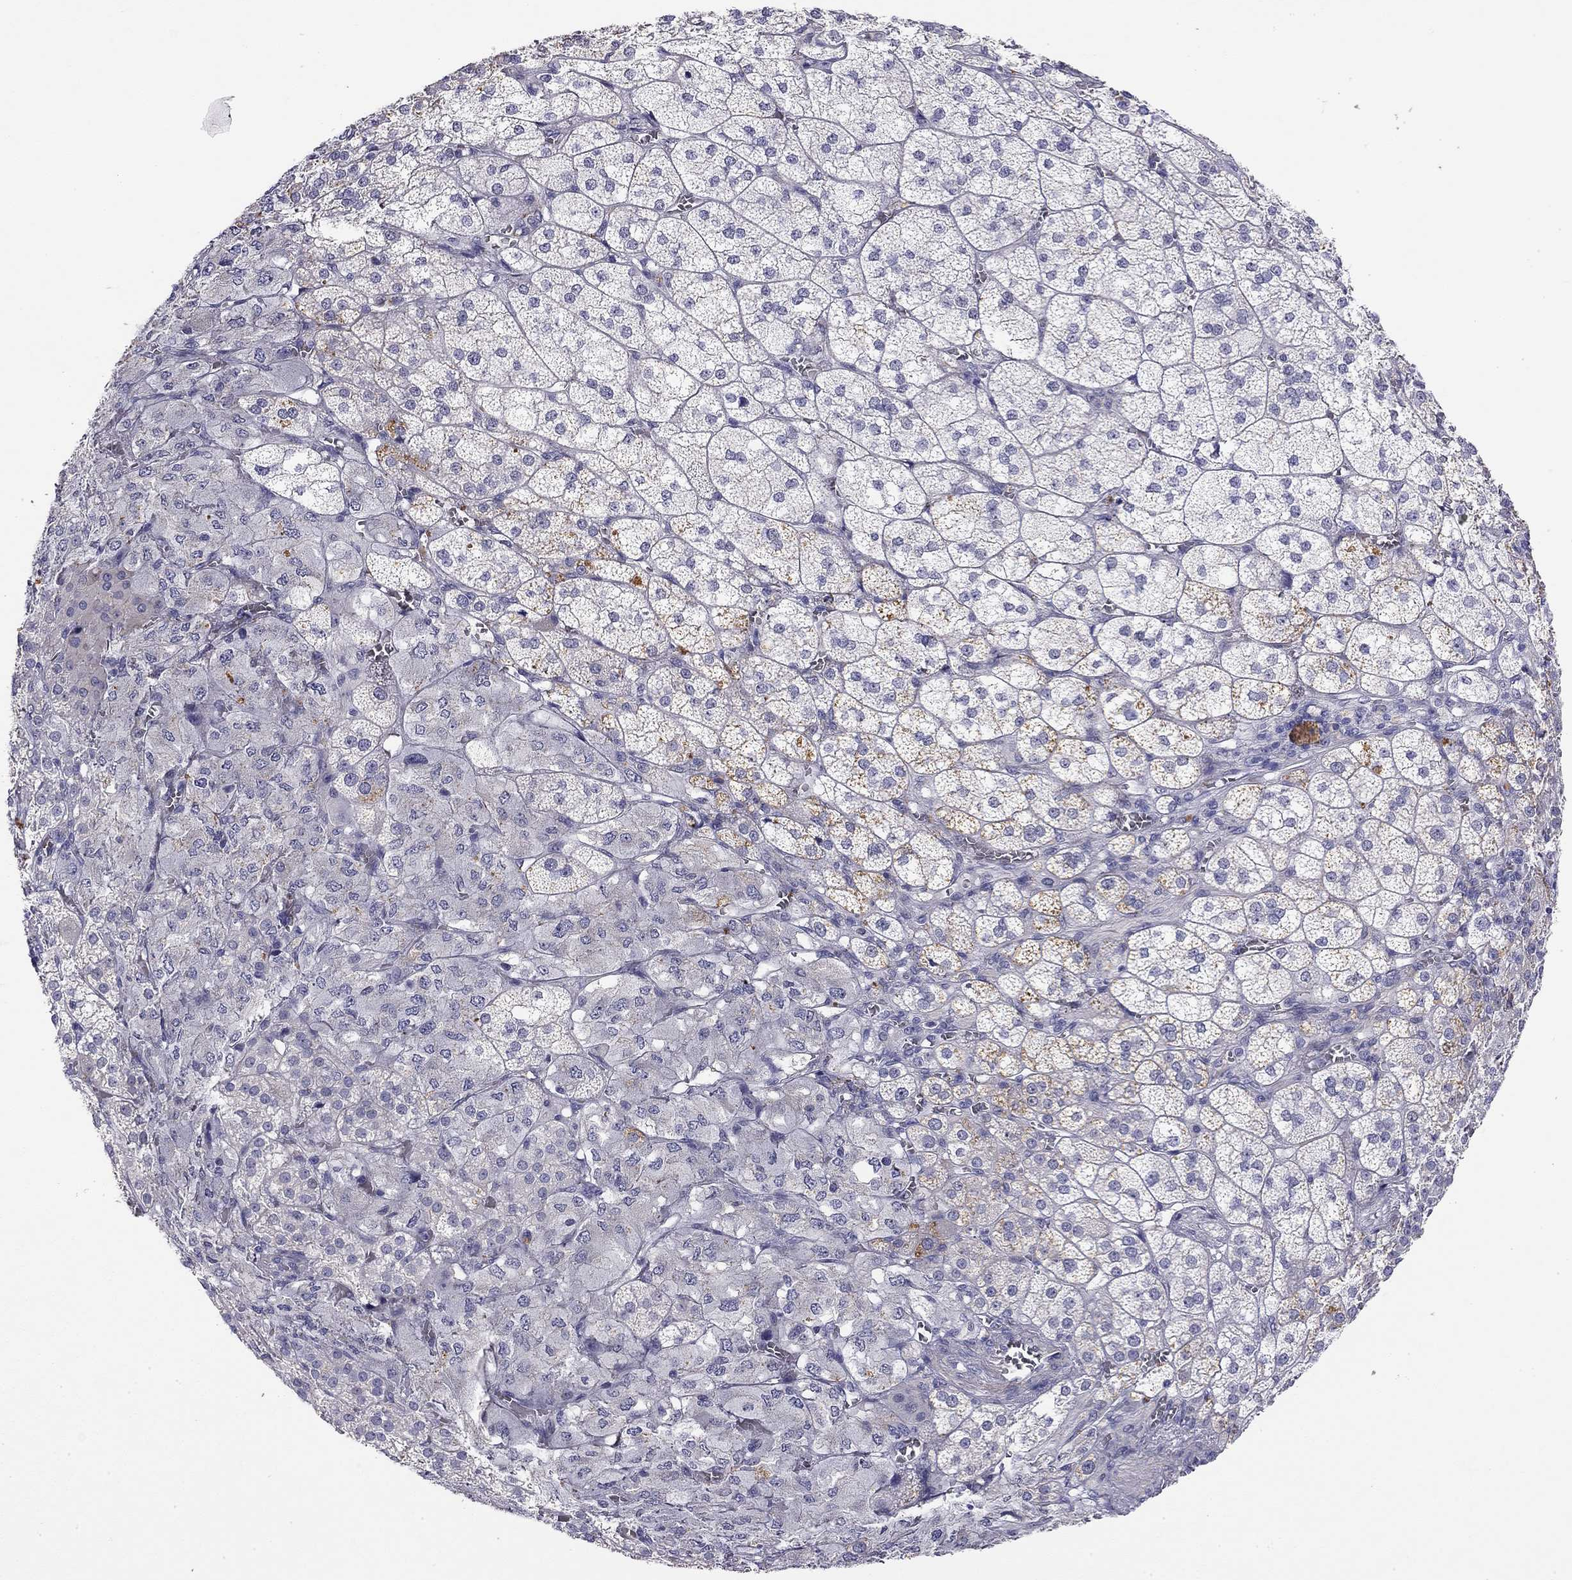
{"staining": {"intensity": "moderate", "quantity": "<25%", "location": "cytoplasmic/membranous"}, "tissue": "adrenal gland", "cell_type": "Glandular cells", "image_type": "normal", "snomed": [{"axis": "morphology", "description": "Normal tissue, NOS"}, {"axis": "topography", "description": "Adrenal gland"}], "caption": "Protein expression analysis of unremarkable adrenal gland displays moderate cytoplasmic/membranous positivity in about <25% of glandular cells. (DAB (3,3'-diaminobenzidine) = brown stain, brightfield microscopy at high magnification).", "gene": "RTL1", "patient": {"sex": "female", "age": 60}}